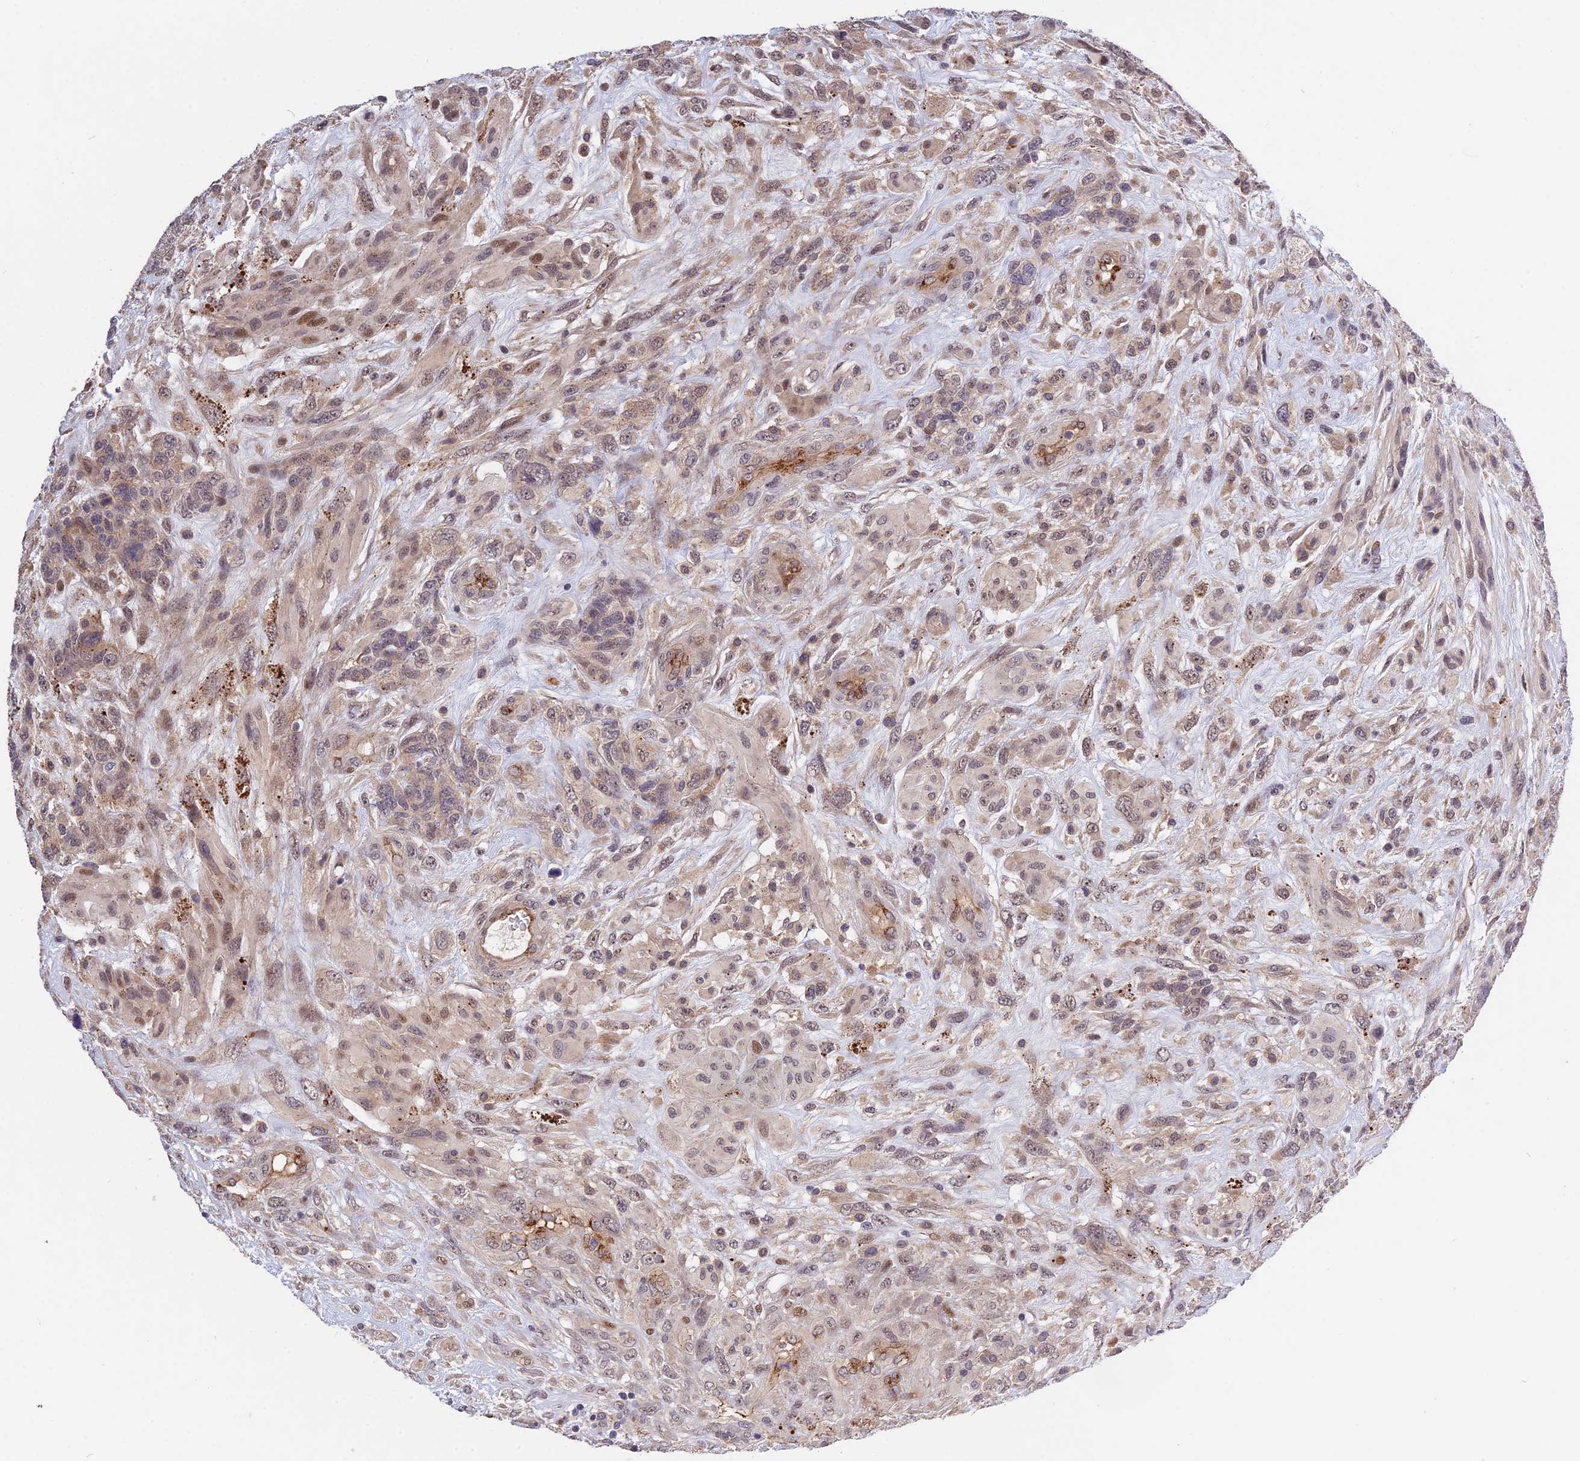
{"staining": {"intensity": "weak", "quantity": "25%-75%", "location": "nuclear"}, "tissue": "glioma", "cell_type": "Tumor cells", "image_type": "cancer", "snomed": [{"axis": "morphology", "description": "Glioma, malignant, High grade"}, {"axis": "topography", "description": "Brain"}], "caption": "Immunohistochemical staining of human malignant high-grade glioma displays low levels of weak nuclear protein positivity in about 25%-75% of tumor cells.", "gene": "MFSD2A", "patient": {"sex": "male", "age": 61}}